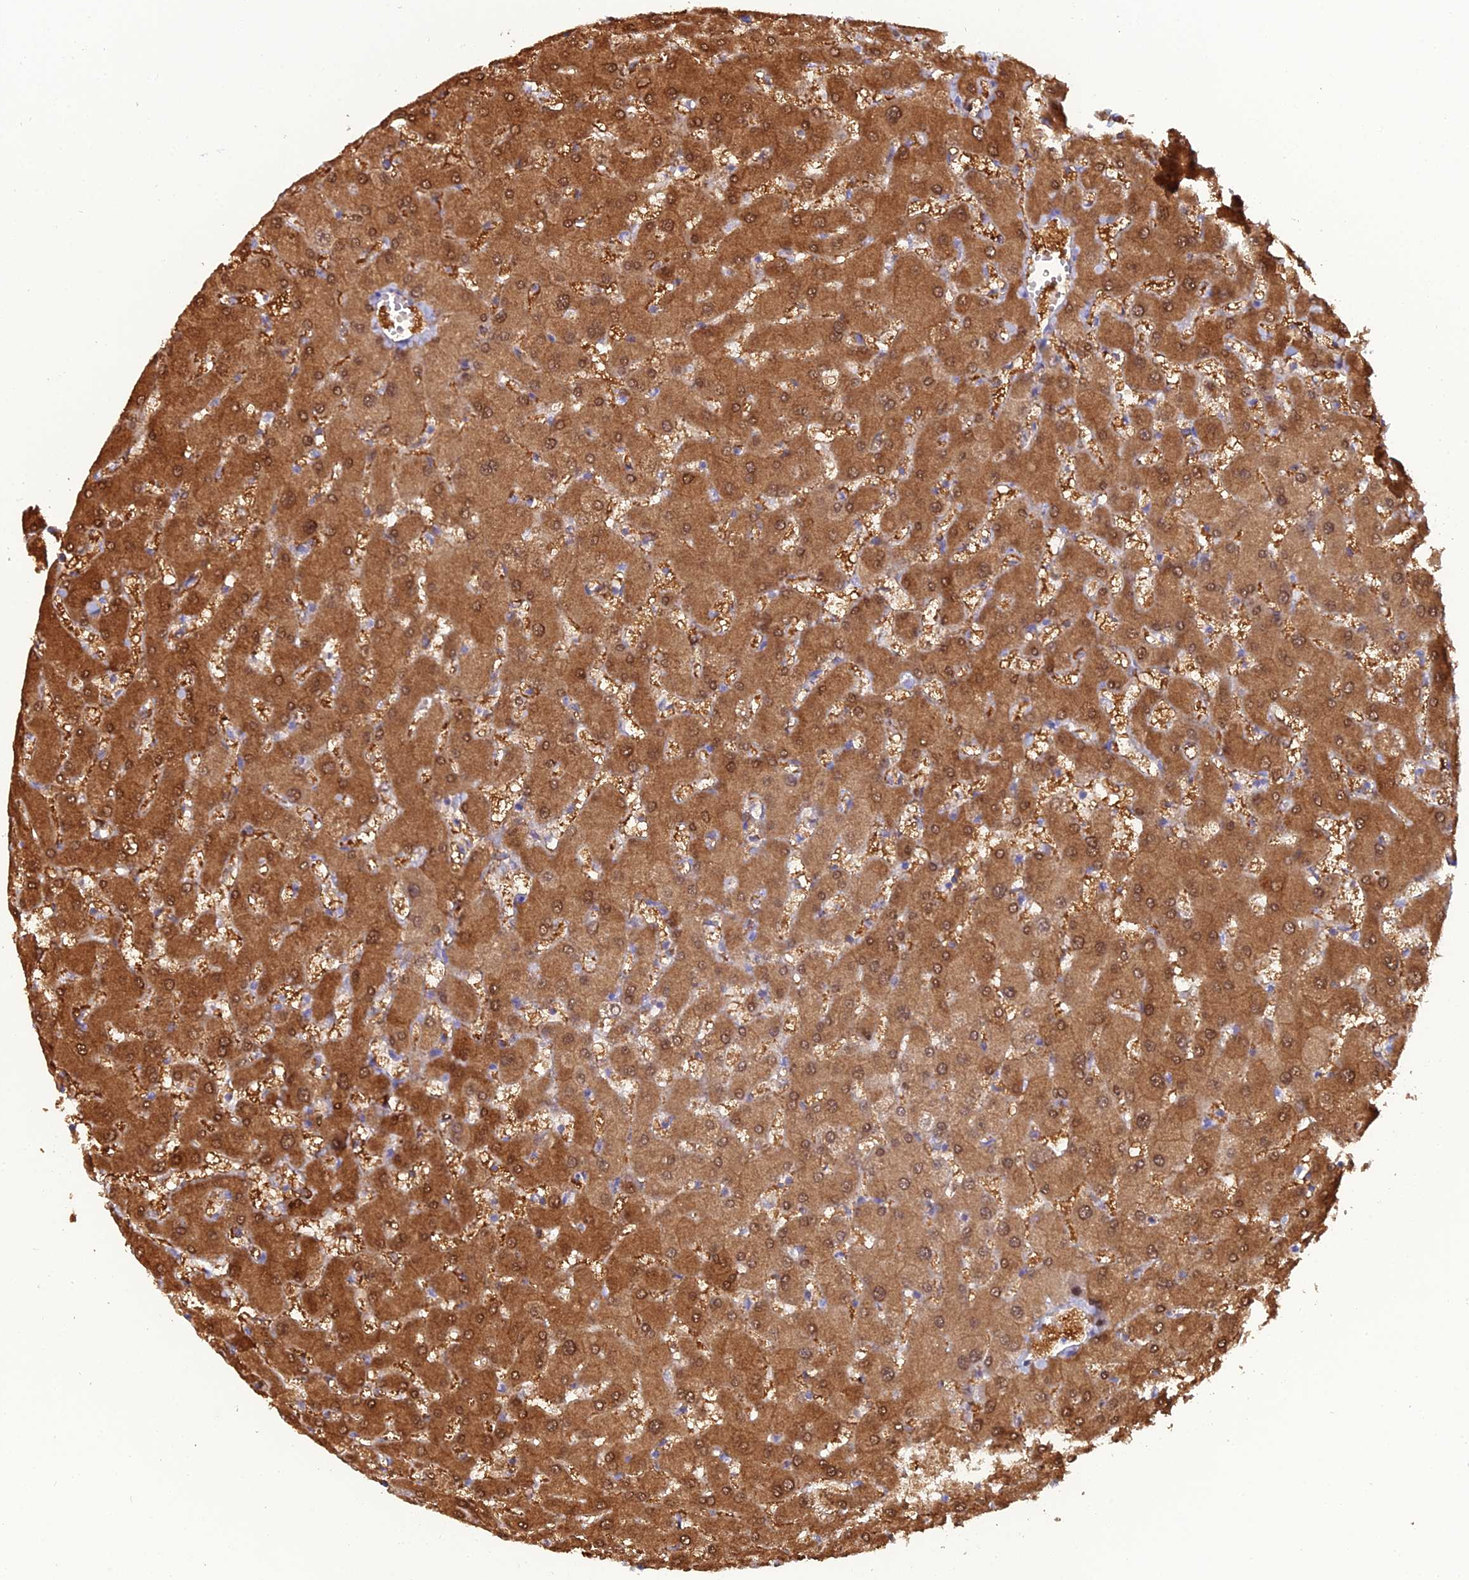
{"staining": {"intensity": "negative", "quantity": "none", "location": "none"}, "tissue": "liver", "cell_type": "Cholangiocytes", "image_type": "normal", "snomed": [{"axis": "morphology", "description": "Normal tissue, NOS"}, {"axis": "topography", "description": "Liver"}], "caption": "DAB immunohistochemical staining of unremarkable liver exhibits no significant staining in cholangiocytes. (Brightfield microscopy of DAB (3,3'-diaminobenzidine) IHC at high magnification).", "gene": "GNPNAT1", "patient": {"sex": "female", "age": 63}}